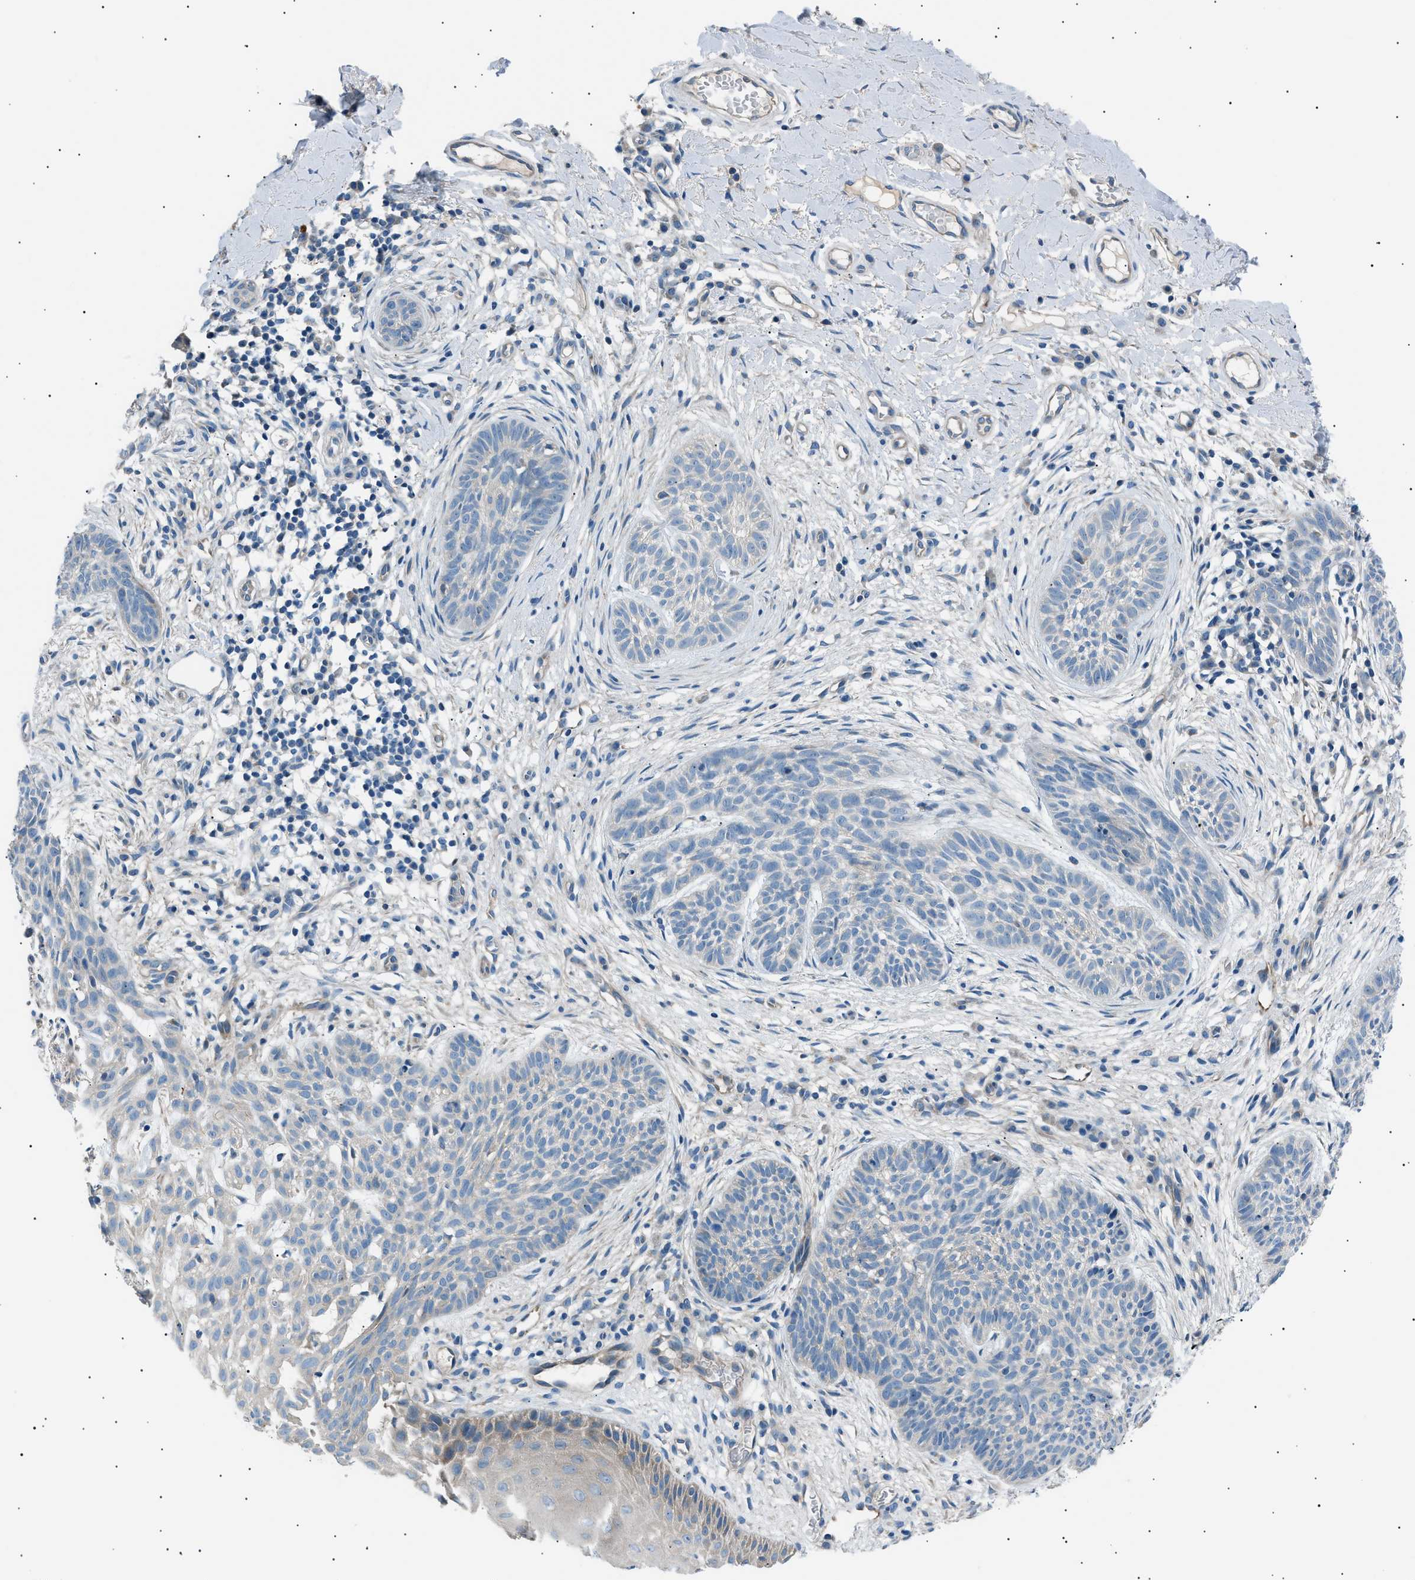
{"staining": {"intensity": "negative", "quantity": "none", "location": "none"}, "tissue": "skin cancer", "cell_type": "Tumor cells", "image_type": "cancer", "snomed": [{"axis": "morphology", "description": "Basal cell carcinoma"}, {"axis": "topography", "description": "Skin"}], "caption": "DAB (3,3'-diaminobenzidine) immunohistochemical staining of human skin cancer (basal cell carcinoma) demonstrates no significant expression in tumor cells.", "gene": "LRRC37B", "patient": {"sex": "female", "age": 59}}